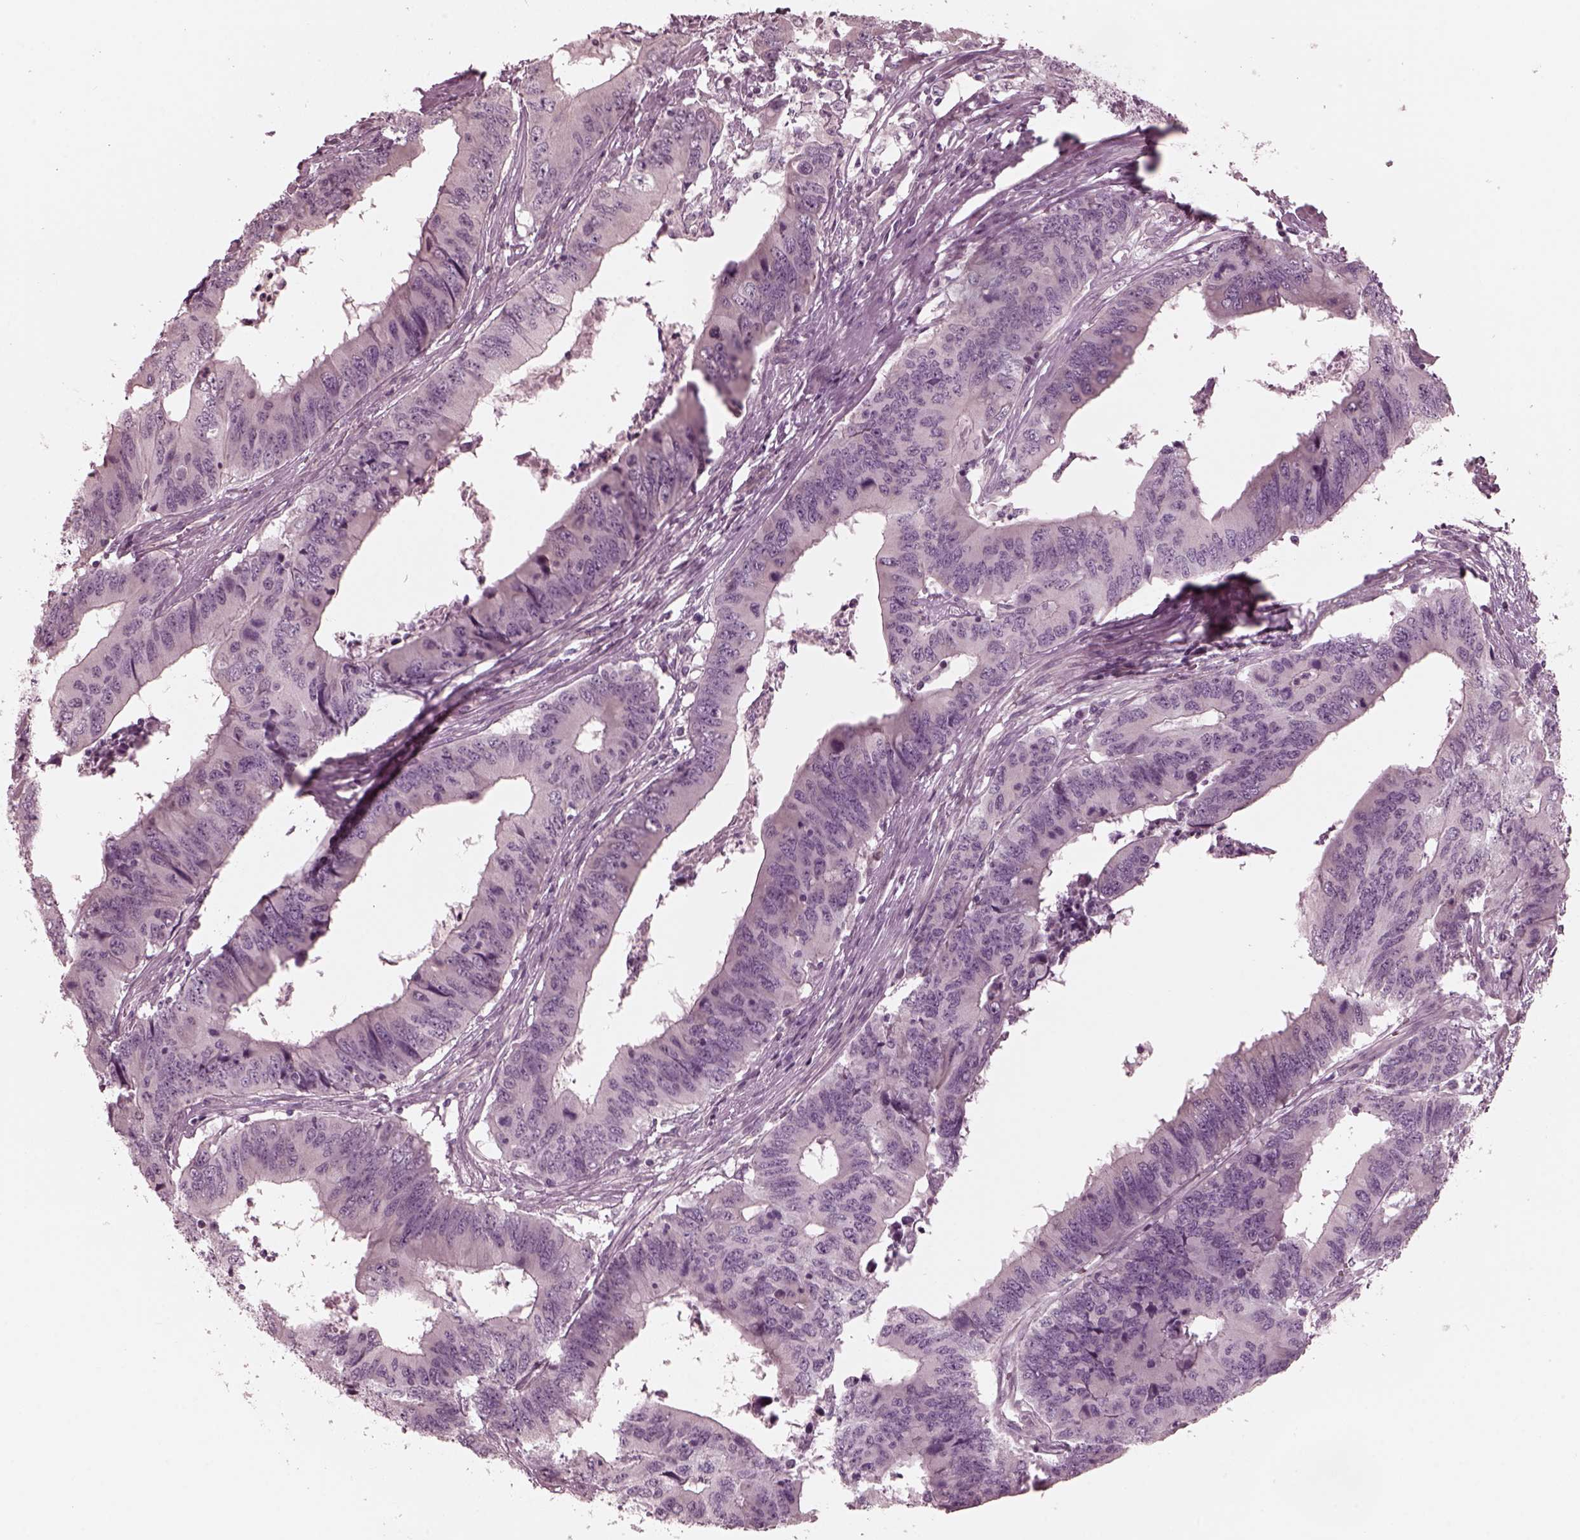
{"staining": {"intensity": "negative", "quantity": "none", "location": "none"}, "tissue": "colorectal cancer", "cell_type": "Tumor cells", "image_type": "cancer", "snomed": [{"axis": "morphology", "description": "Adenocarcinoma, NOS"}, {"axis": "topography", "description": "Colon"}], "caption": "Immunohistochemistry of colorectal cancer demonstrates no expression in tumor cells.", "gene": "KIF6", "patient": {"sex": "male", "age": 53}}